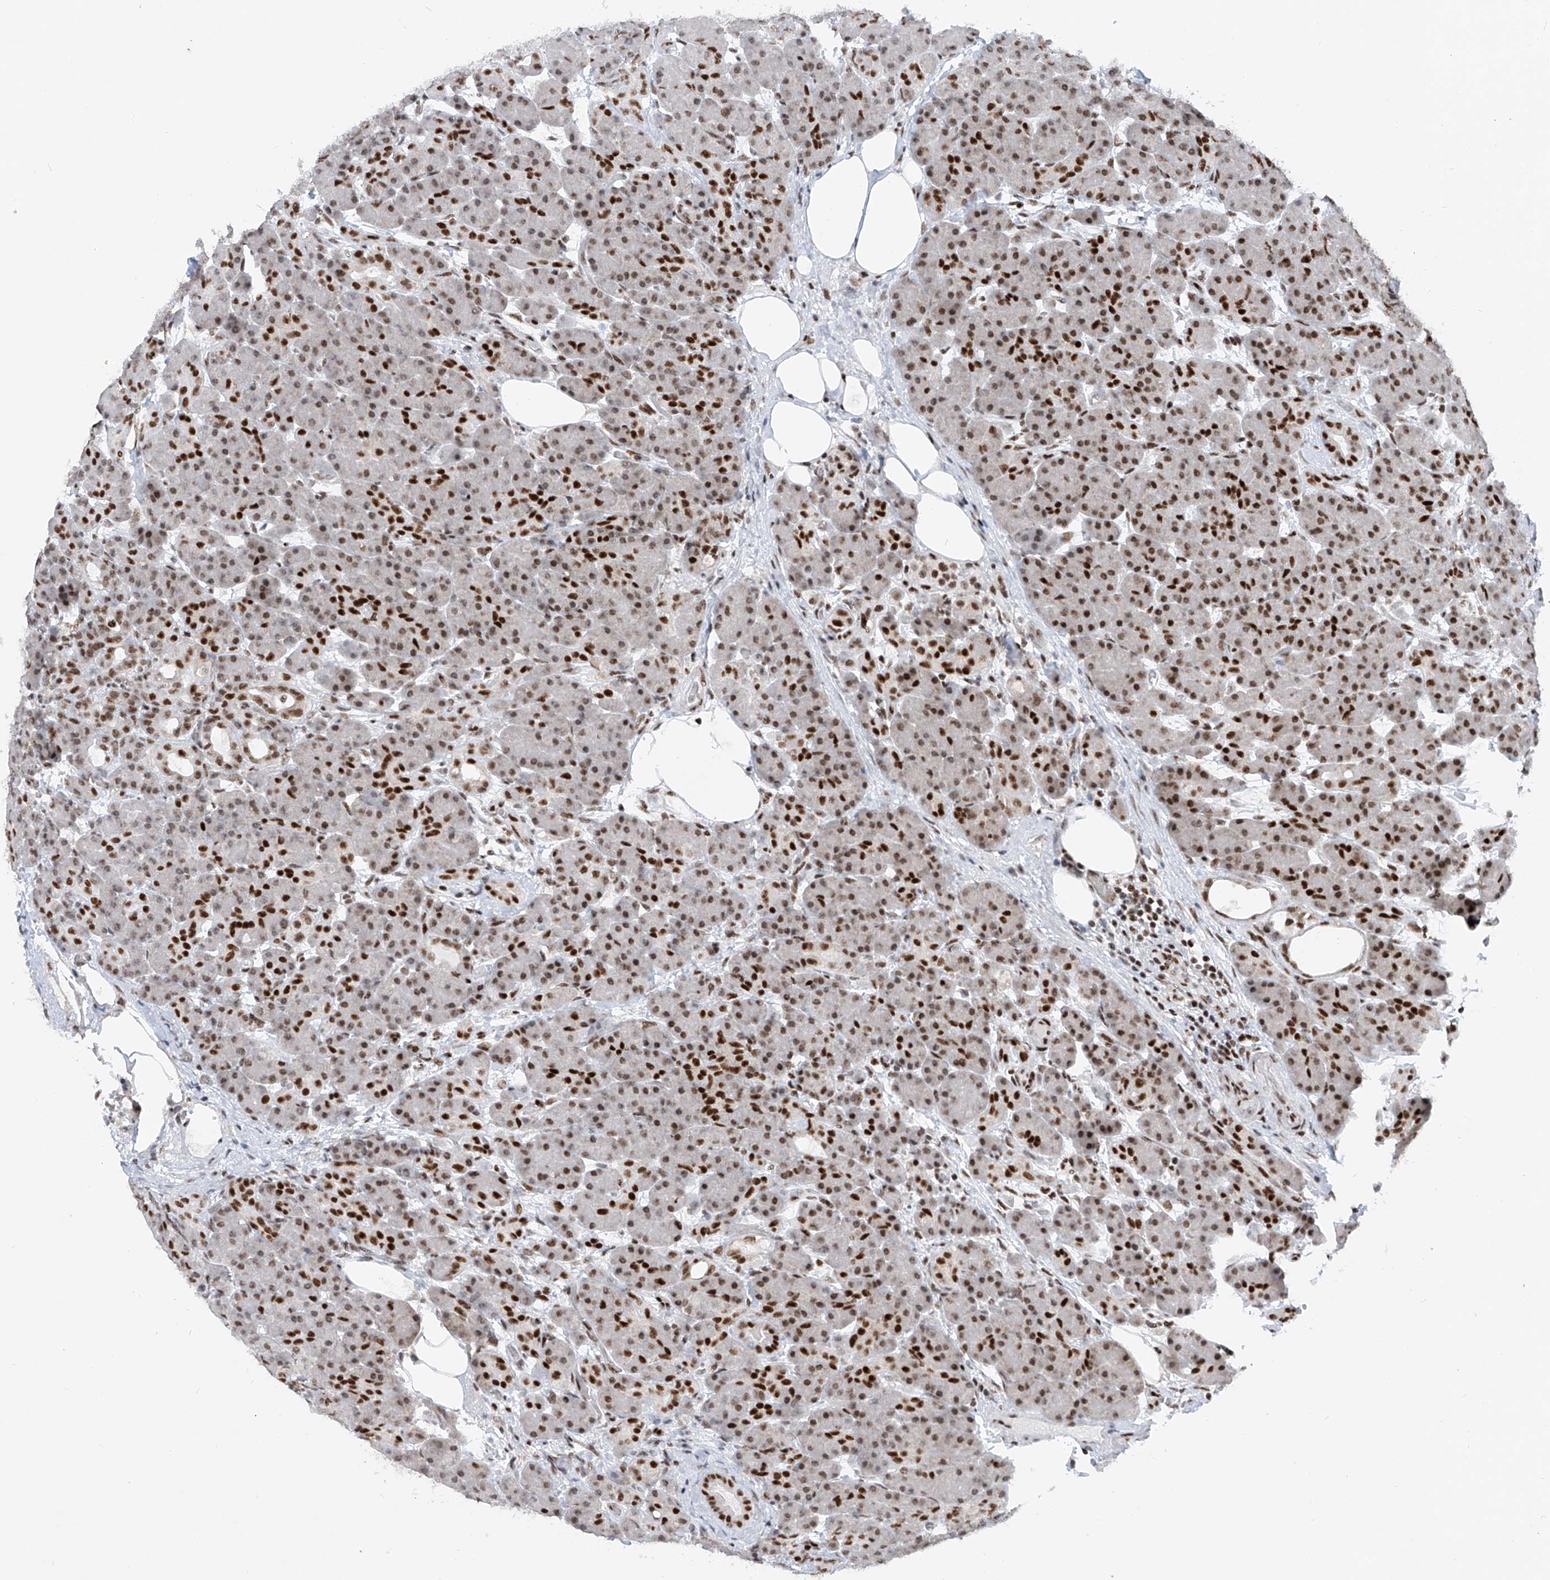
{"staining": {"intensity": "strong", "quantity": ">75%", "location": "nuclear"}, "tissue": "pancreas", "cell_type": "Exocrine glandular cells", "image_type": "normal", "snomed": [{"axis": "morphology", "description": "Normal tissue, NOS"}, {"axis": "topography", "description": "Pancreas"}], "caption": "Pancreas stained with a brown dye displays strong nuclear positive expression in about >75% of exocrine glandular cells.", "gene": "TAF4", "patient": {"sex": "male", "age": 63}}